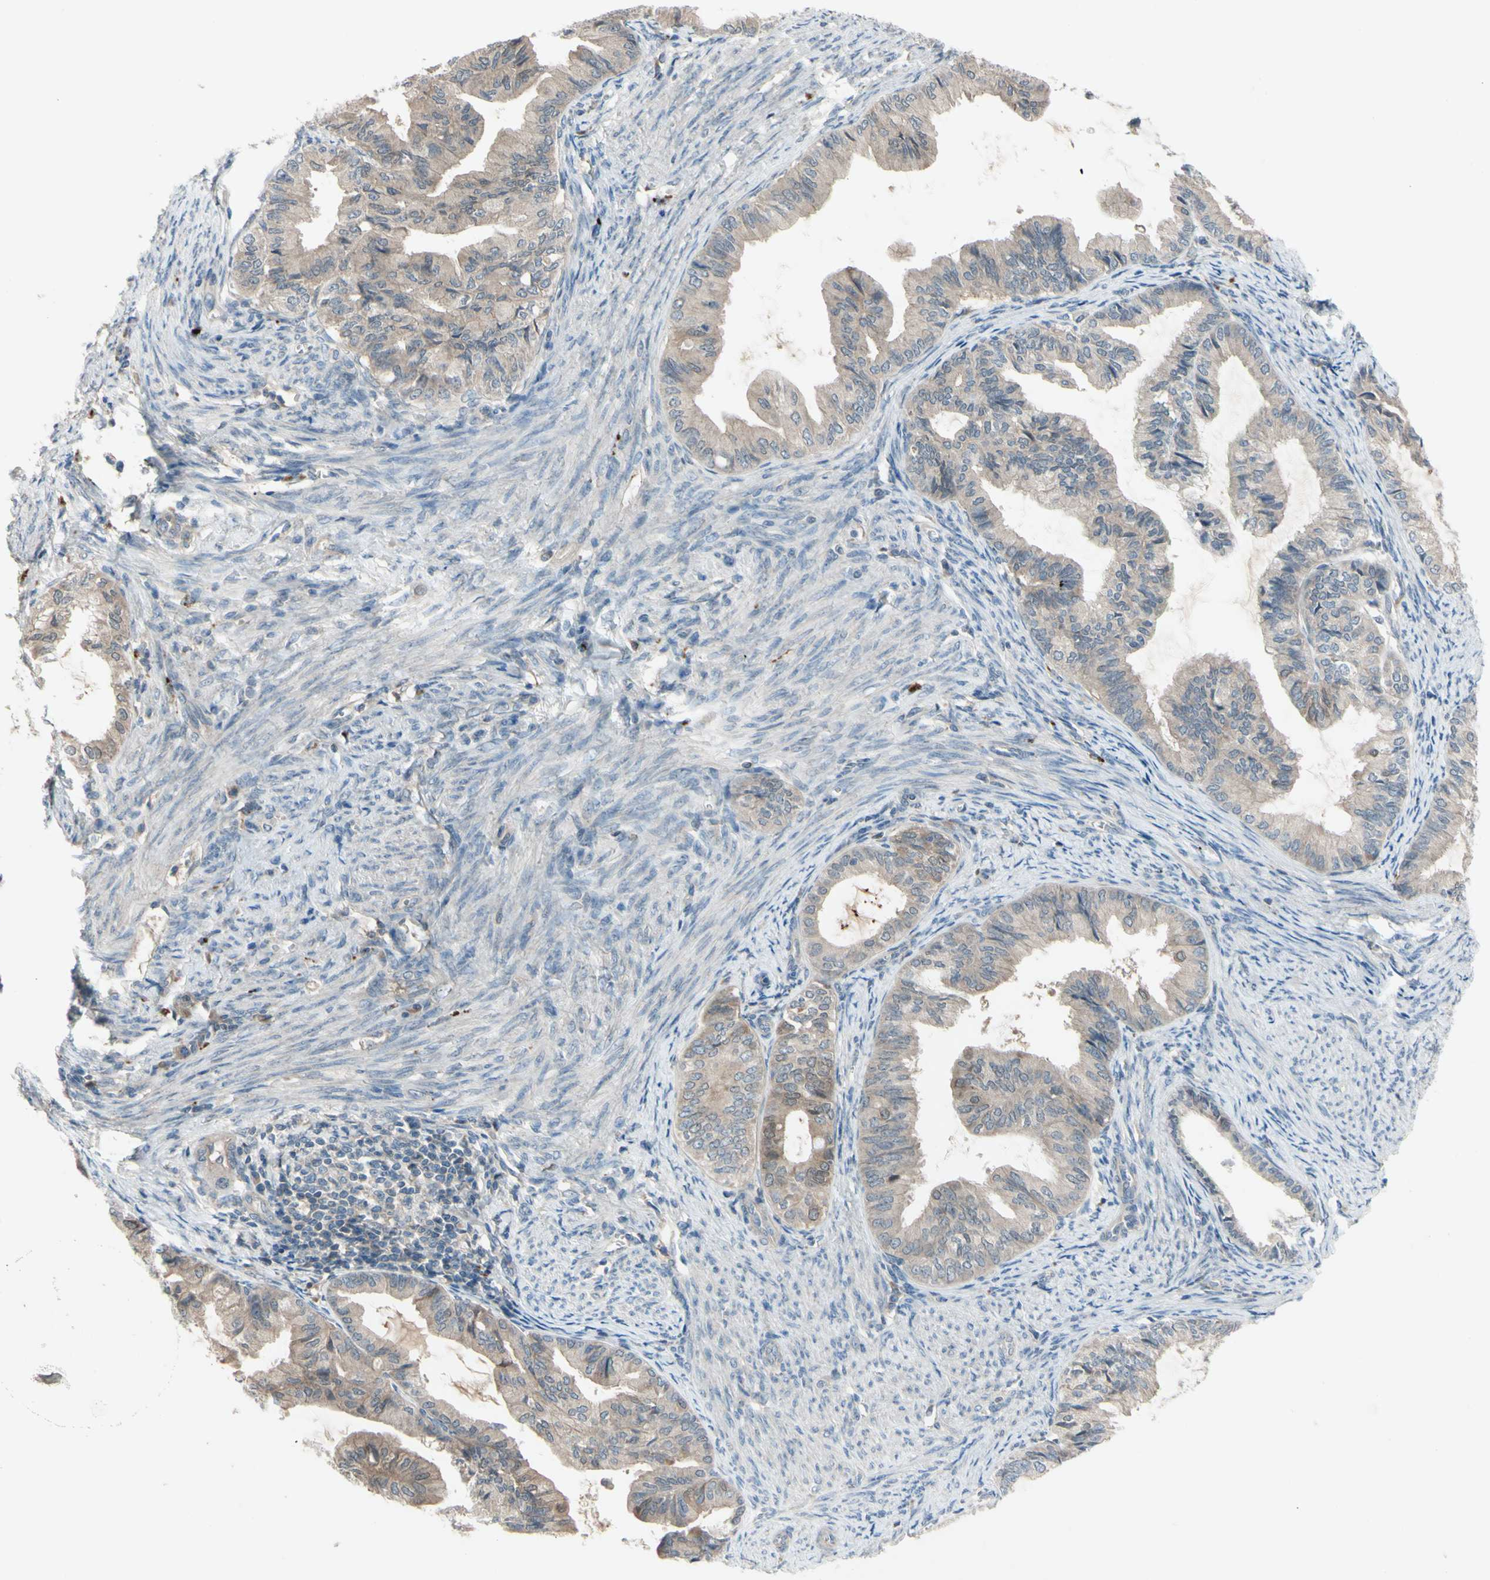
{"staining": {"intensity": "weak", "quantity": ">75%", "location": "cytoplasmic/membranous"}, "tissue": "endometrial cancer", "cell_type": "Tumor cells", "image_type": "cancer", "snomed": [{"axis": "morphology", "description": "Adenocarcinoma, NOS"}, {"axis": "topography", "description": "Endometrium"}], "caption": "Human endometrial cancer (adenocarcinoma) stained with a protein marker demonstrates weak staining in tumor cells.", "gene": "AFP", "patient": {"sex": "female", "age": 86}}